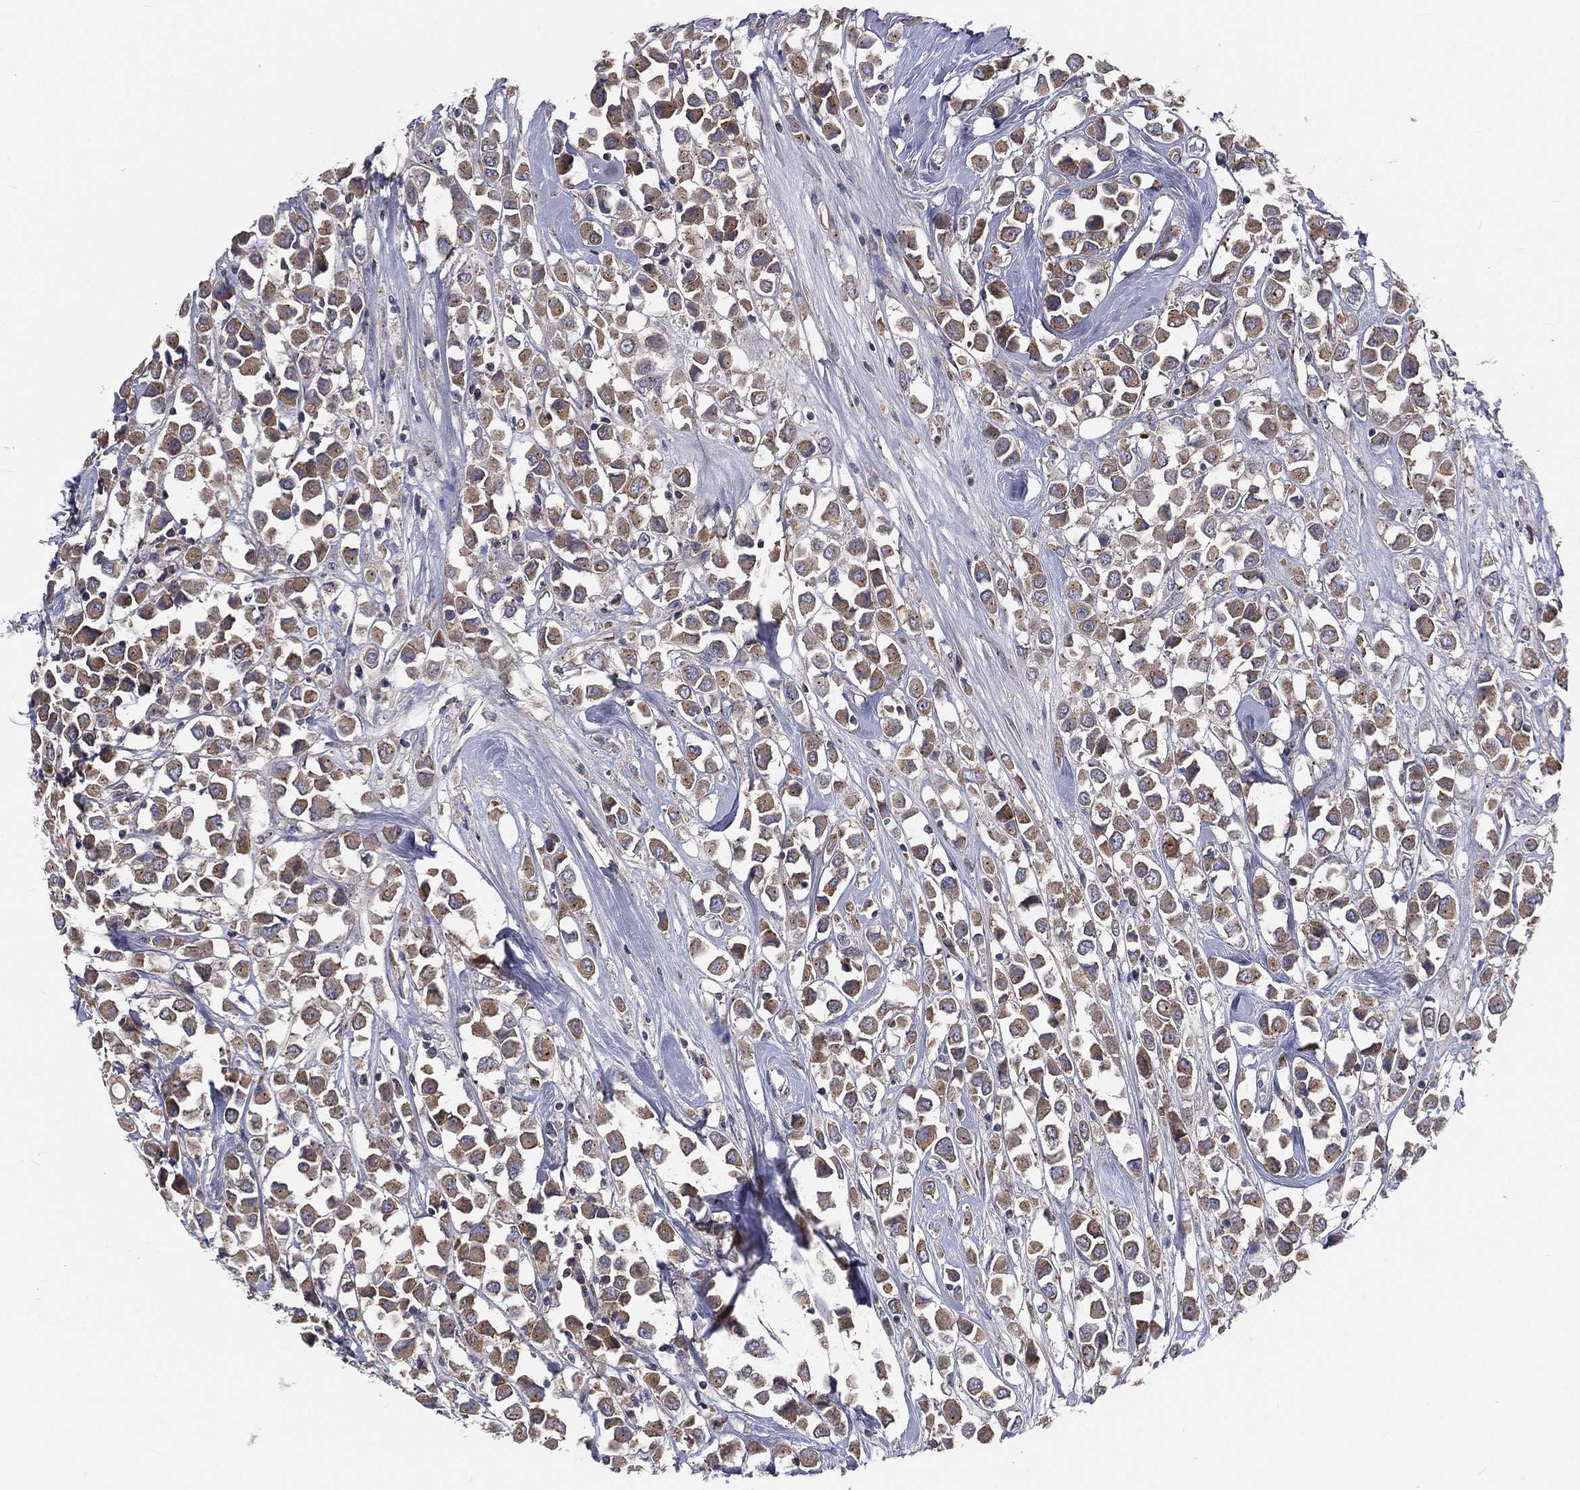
{"staining": {"intensity": "moderate", "quantity": ">75%", "location": "cytoplasmic/membranous"}, "tissue": "breast cancer", "cell_type": "Tumor cells", "image_type": "cancer", "snomed": [{"axis": "morphology", "description": "Duct carcinoma"}, {"axis": "topography", "description": "Breast"}], "caption": "Immunohistochemistry of human breast cancer demonstrates medium levels of moderate cytoplasmic/membranous staining in about >75% of tumor cells. The protein is stained brown, and the nuclei are stained in blue (DAB (3,3'-diaminobenzidine) IHC with brightfield microscopy, high magnification).", "gene": "CROCC", "patient": {"sex": "female", "age": 61}}